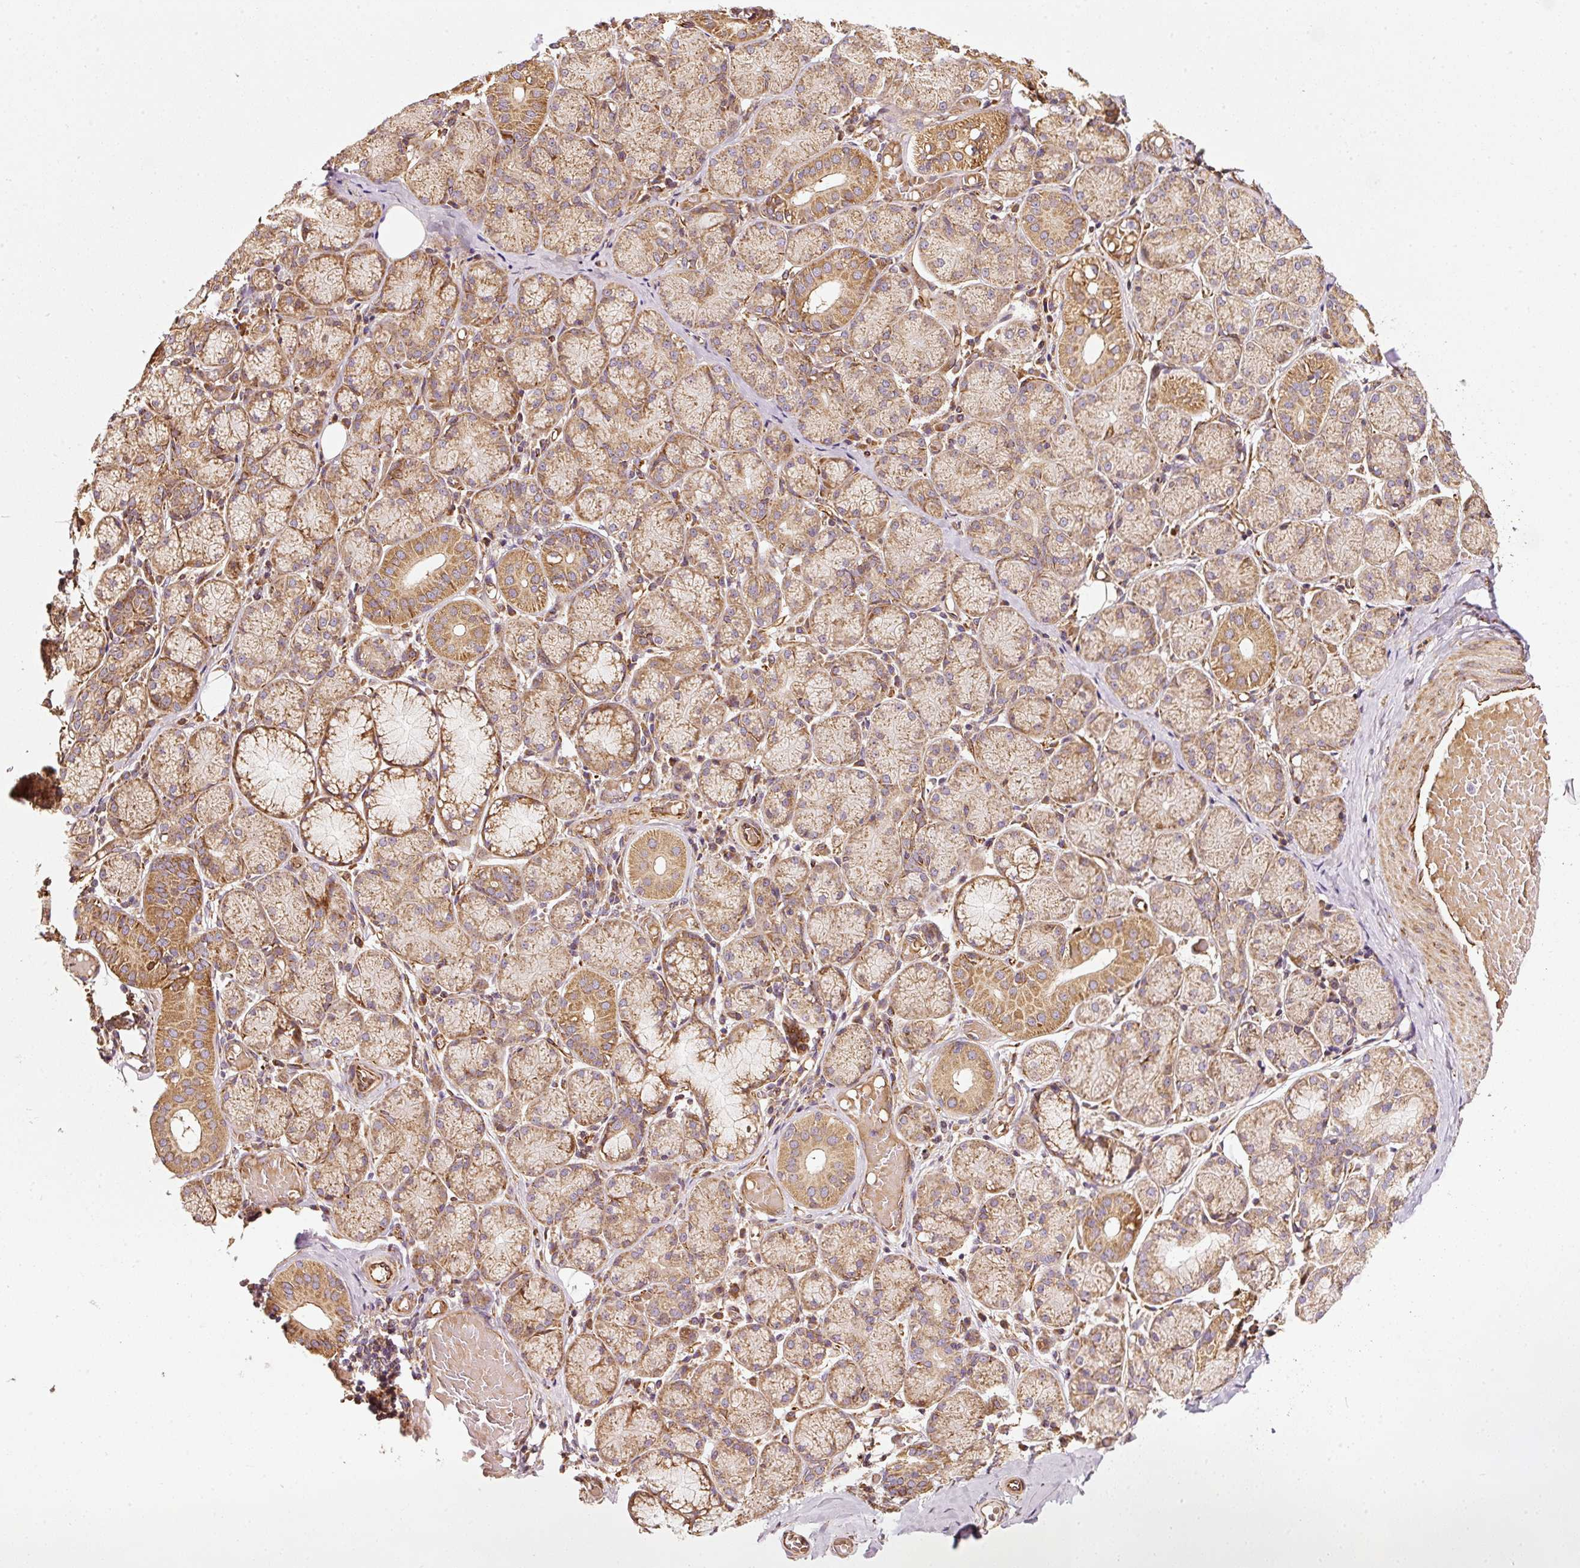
{"staining": {"intensity": "negative", "quantity": "none", "location": "none"}, "tissue": "adipose tissue", "cell_type": "Adipocytes", "image_type": "normal", "snomed": [{"axis": "morphology", "description": "Normal tissue, NOS"}, {"axis": "topography", "description": "Salivary gland"}, {"axis": "topography", "description": "Peripheral nerve tissue"}], "caption": "Immunohistochemical staining of unremarkable human adipose tissue reveals no significant expression in adipocytes. (Immunohistochemistry (ihc), brightfield microscopy, high magnification).", "gene": "ISCU", "patient": {"sex": "female", "age": 24}}